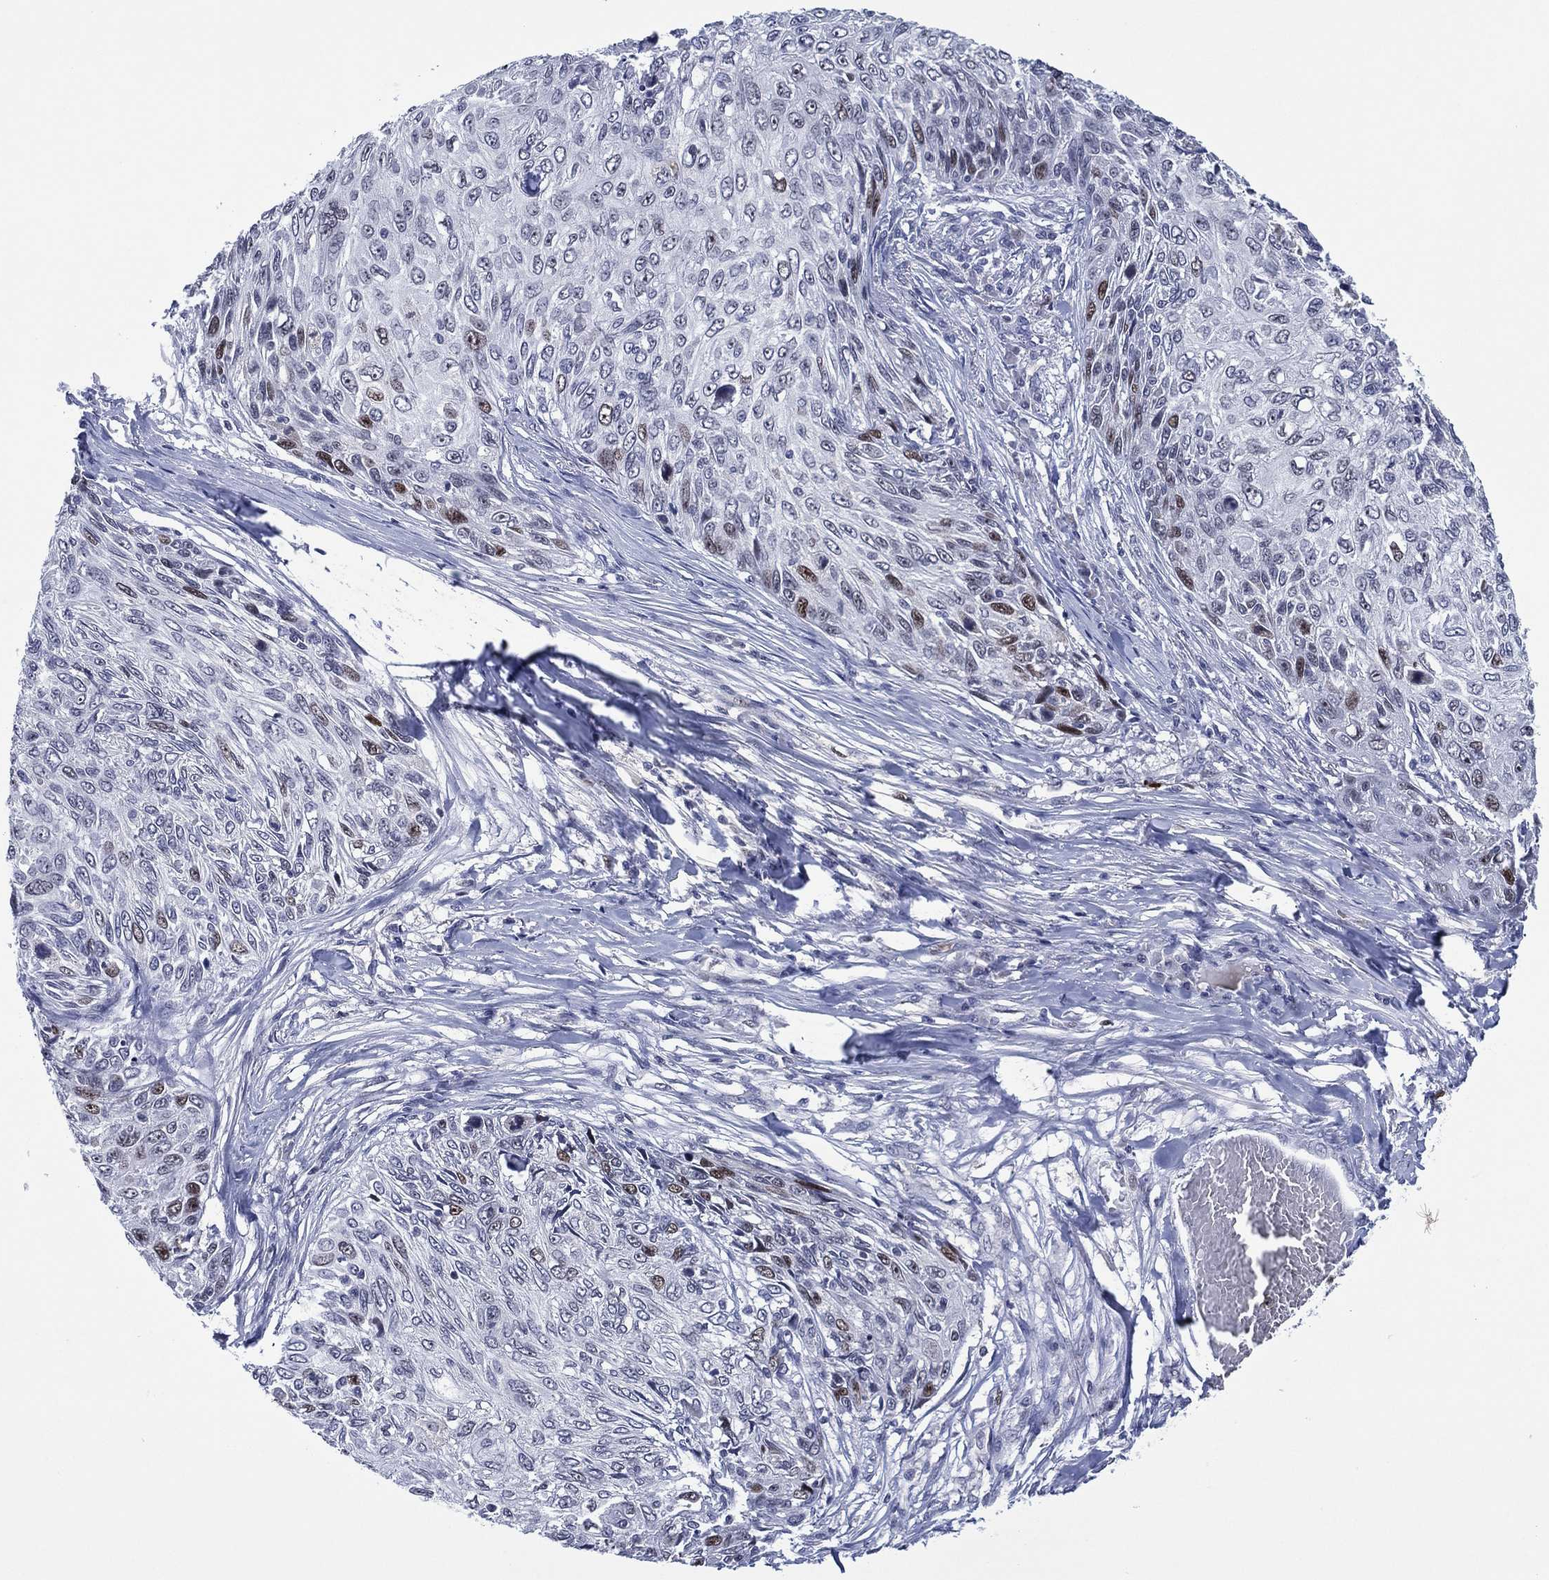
{"staining": {"intensity": "strong", "quantity": "<25%", "location": "nuclear"}, "tissue": "skin cancer", "cell_type": "Tumor cells", "image_type": "cancer", "snomed": [{"axis": "morphology", "description": "Squamous cell carcinoma, NOS"}, {"axis": "topography", "description": "Skin"}], "caption": "Tumor cells exhibit medium levels of strong nuclear expression in approximately <25% of cells in human squamous cell carcinoma (skin).", "gene": "GATA6", "patient": {"sex": "male", "age": 92}}